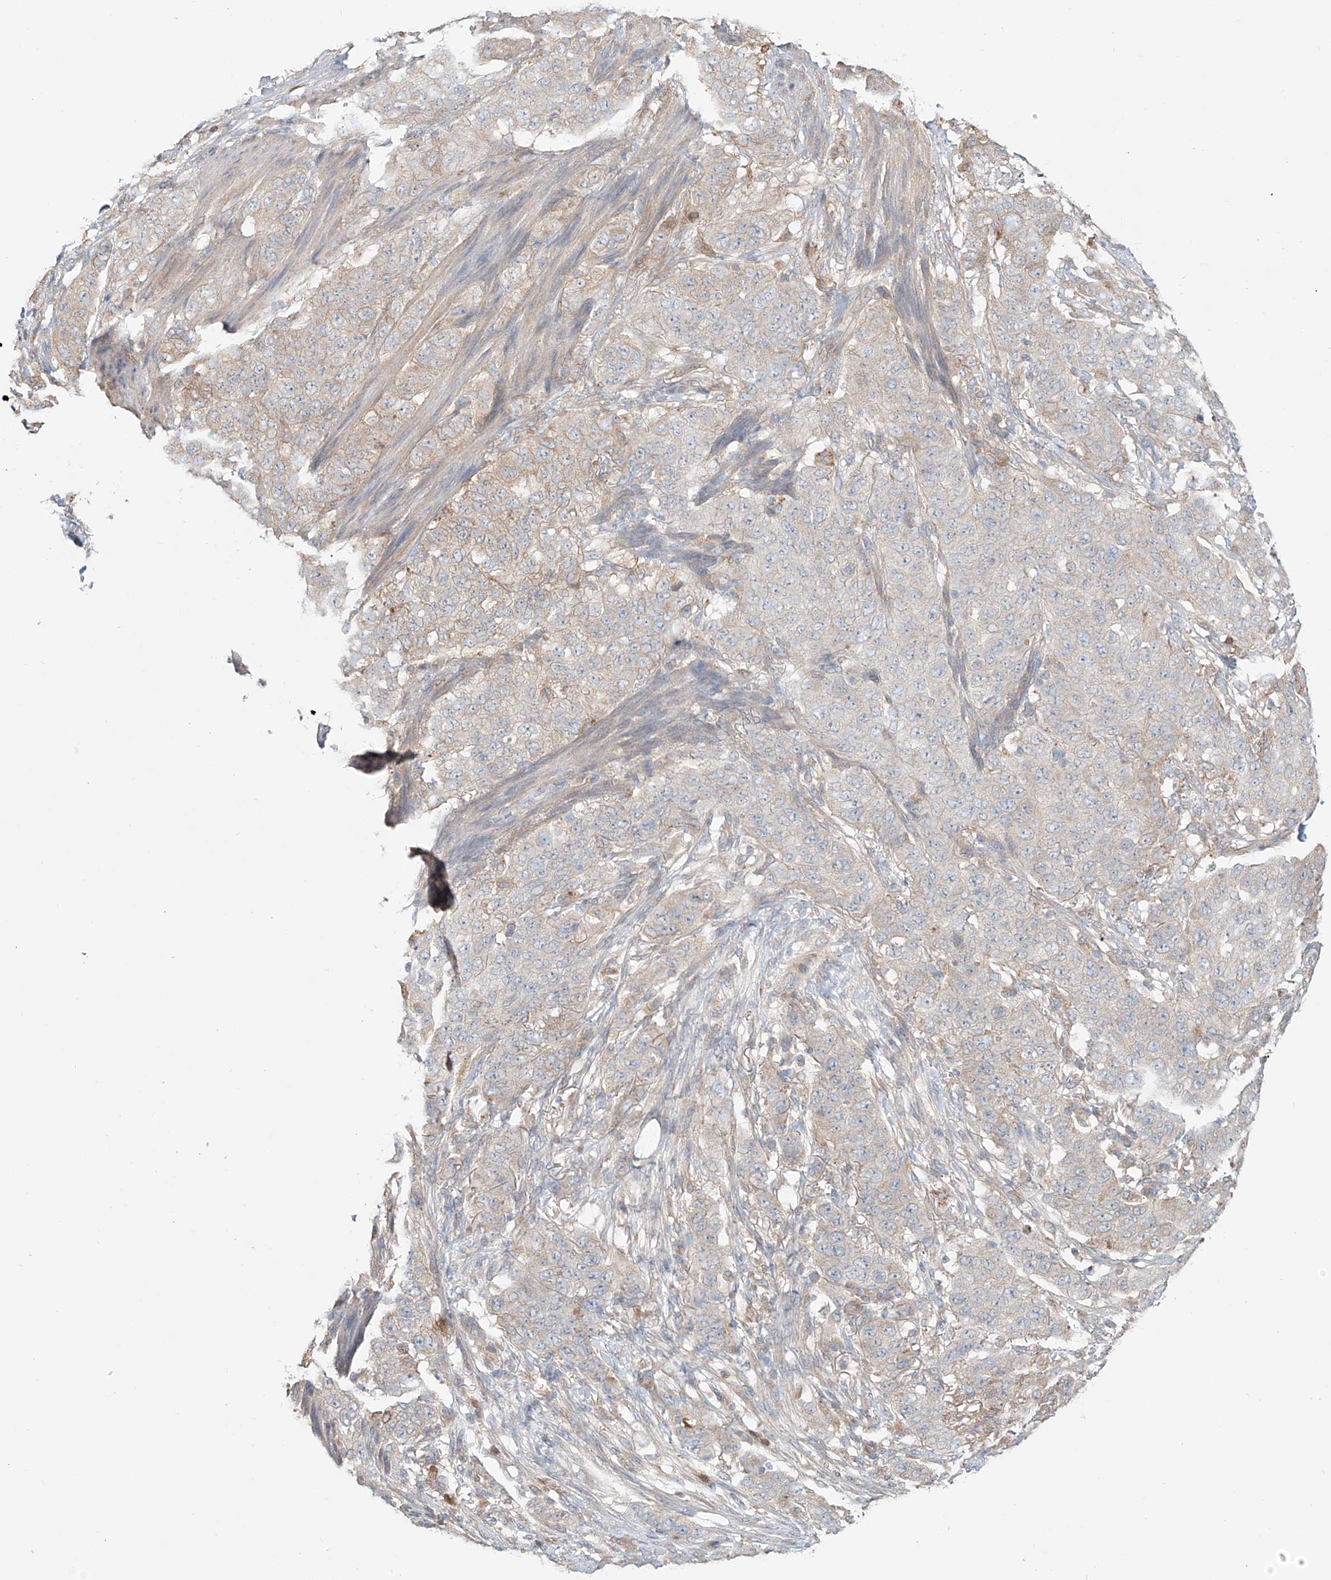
{"staining": {"intensity": "moderate", "quantity": "<25%", "location": "cytoplasmic/membranous"}, "tissue": "stomach cancer", "cell_type": "Tumor cells", "image_type": "cancer", "snomed": [{"axis": "morphology", "description": "Adenocarcinoma, NOS"}, {"axis": "topography", "description": "Stomach"}], "caption": "DAB immunohistochemical staining of human stomach adenocarcinoma exhibits moderate cytoplasmic/membranous protein positivity in about <25% of tumor cells.", "gene": "ERO1A", "patient": {"sex": "male", "age": 48}}